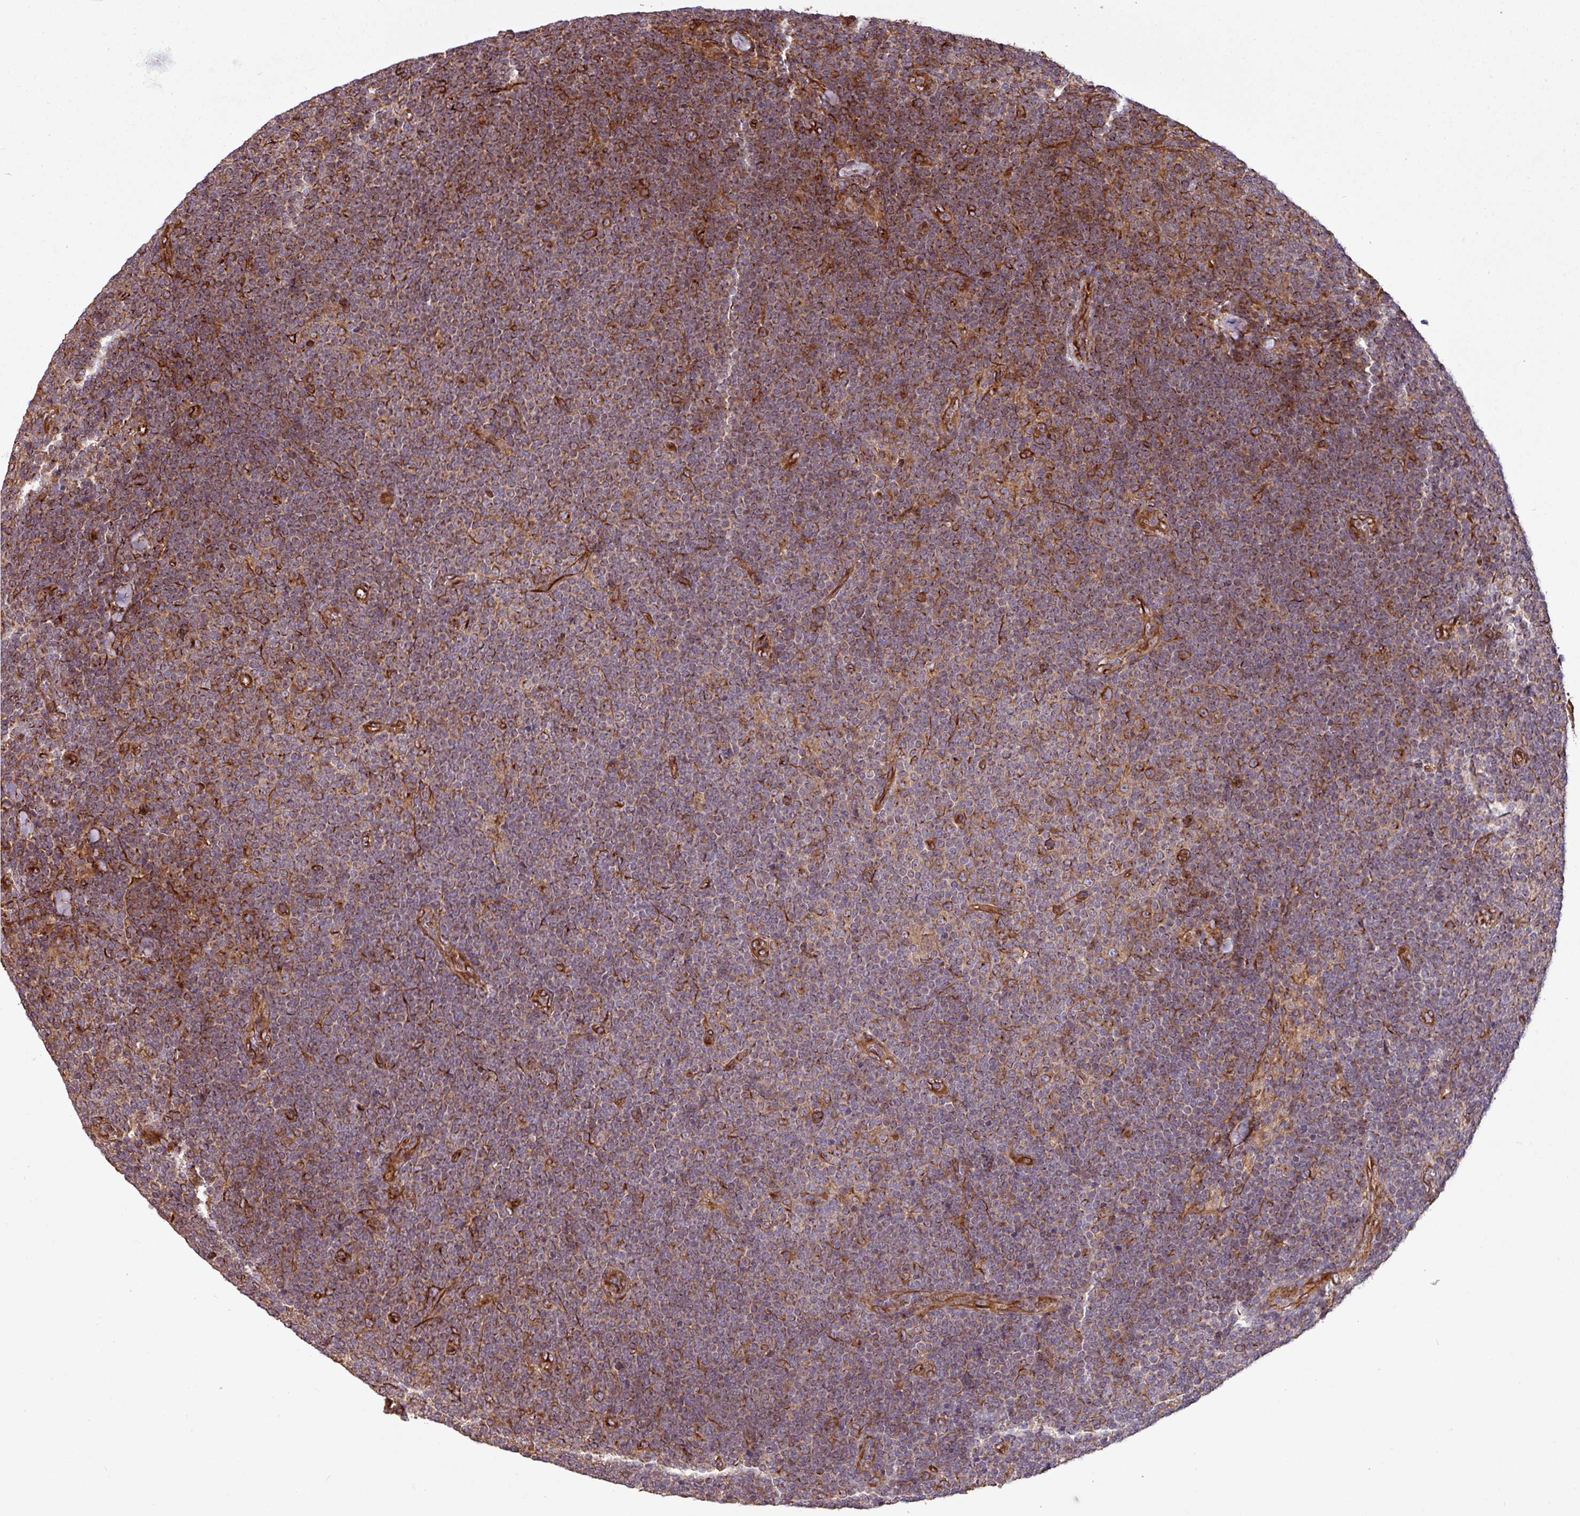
{"staining": {"intensity": "moderate", "quantity": "25%-75%", "location": "cytoplasmic/membranous"}, "tissue": "lymphoma", "cell_type": "Tumor cells", "image_type": "cancer", "snomed": [{"axis": "morphology", "description": "Malignant lymphoma, non-Hodgkin's type, Low grade"}, {"axis": "topography", "description": "Lymph node"}], "caption": "DAB (3,3'-diaminobenzidine) immunohistochemical staining of human low-grade malignant lymphoma, non-Hodgkin's type reveals moderate cytoplasmic/membranous protein expression in about 25%-75% of tumor cells.", "gene": "ZNF300", "patient": {"sex": "male", "age": 48}}